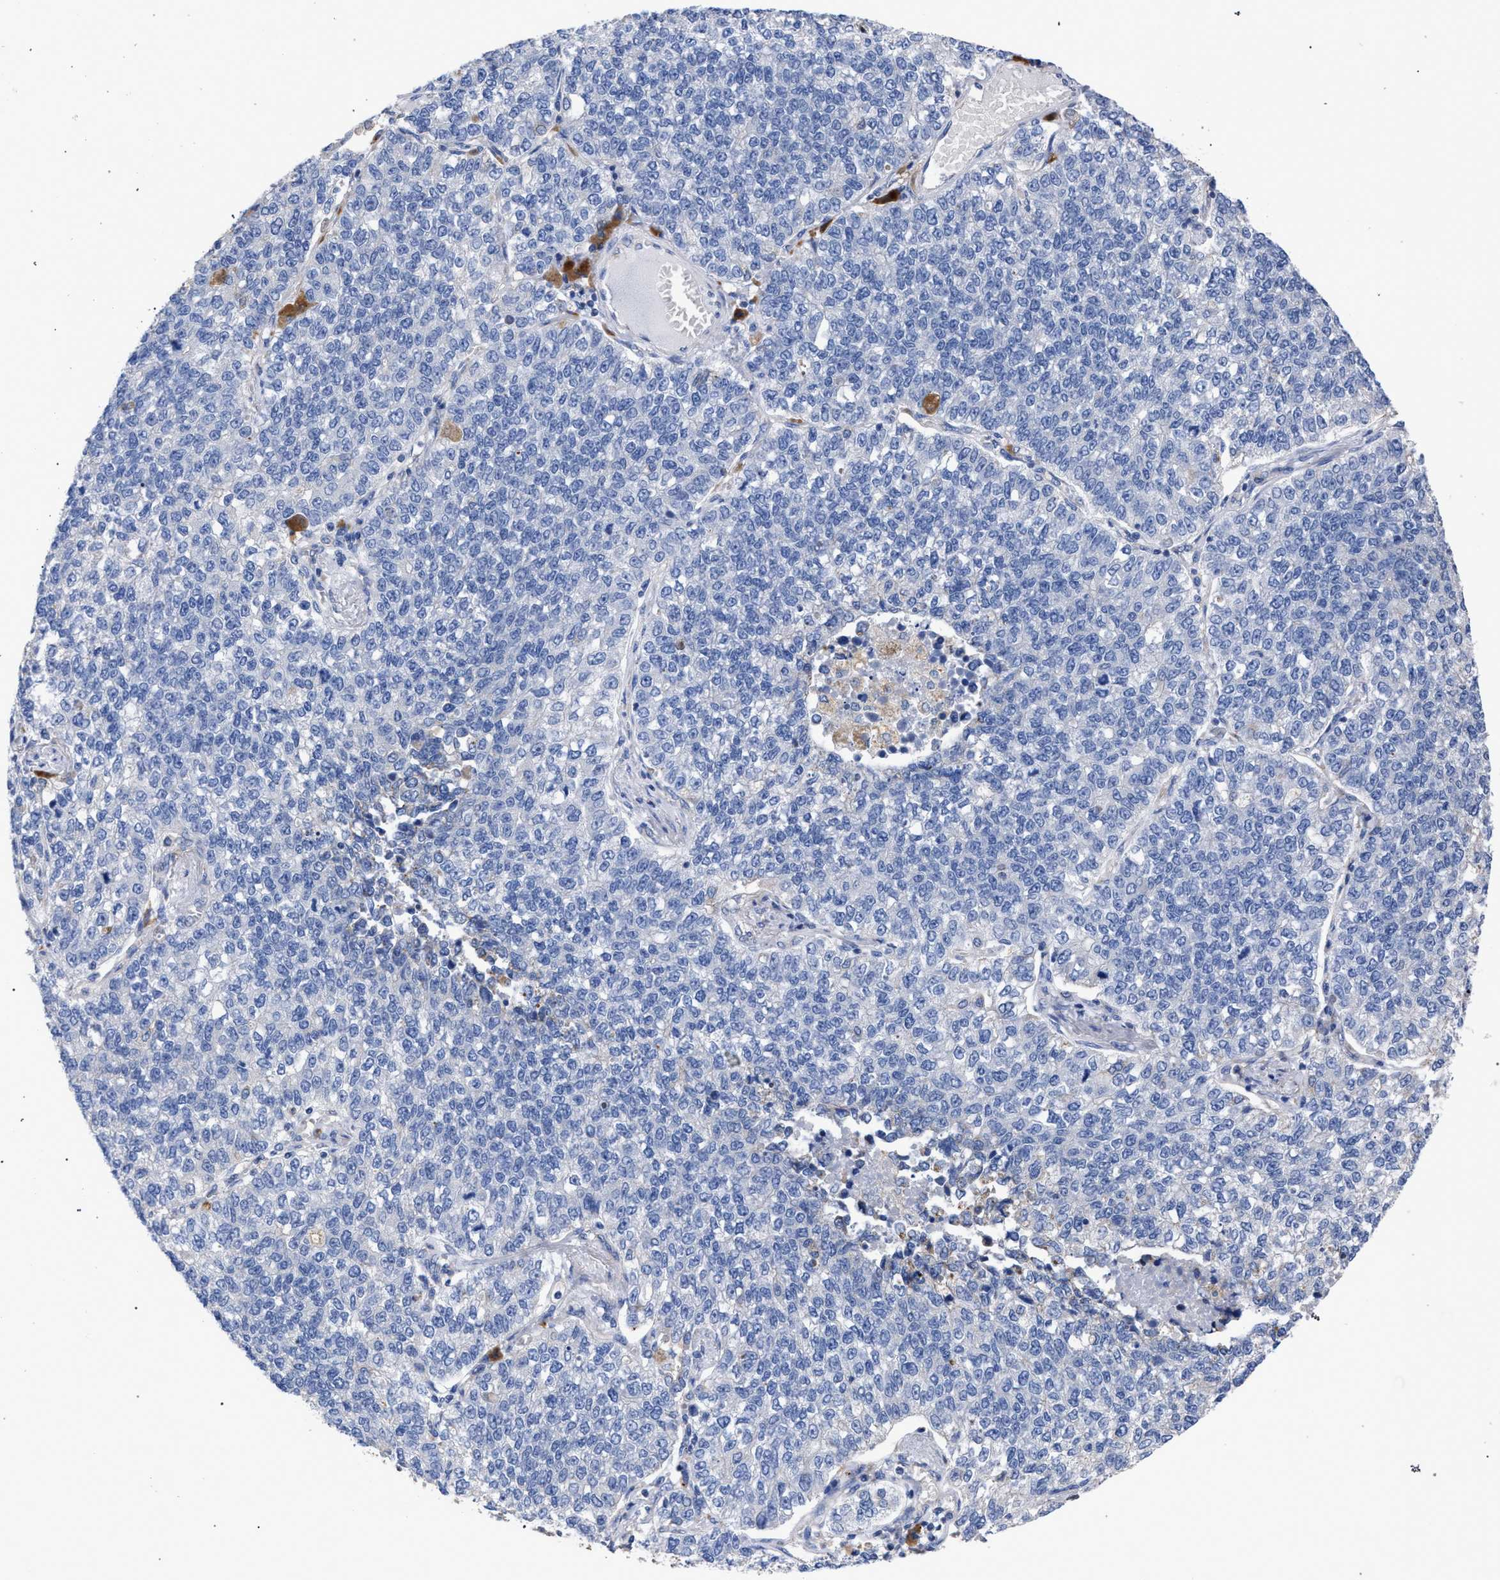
{"staining": {"intensity": "negative", "quantity": "none", "location": "none"}, "tissue": "lung cancer", "cell_type": "Tumor cells", "image_type": "cancer", "snomed": [{"axis": "morphology", "description": "Adenocarcinoma, NOS"}, {"axis": "topography", "description": "Lung"}], "caption": "Immunohistochemistry histopathology image of lung cancer (adenocarcinoma) stained for a protein (brown), which exhibits no positivity in tumor cells.", "gene": "GMPR", "patient": {"sex": "male", "age": 49}}